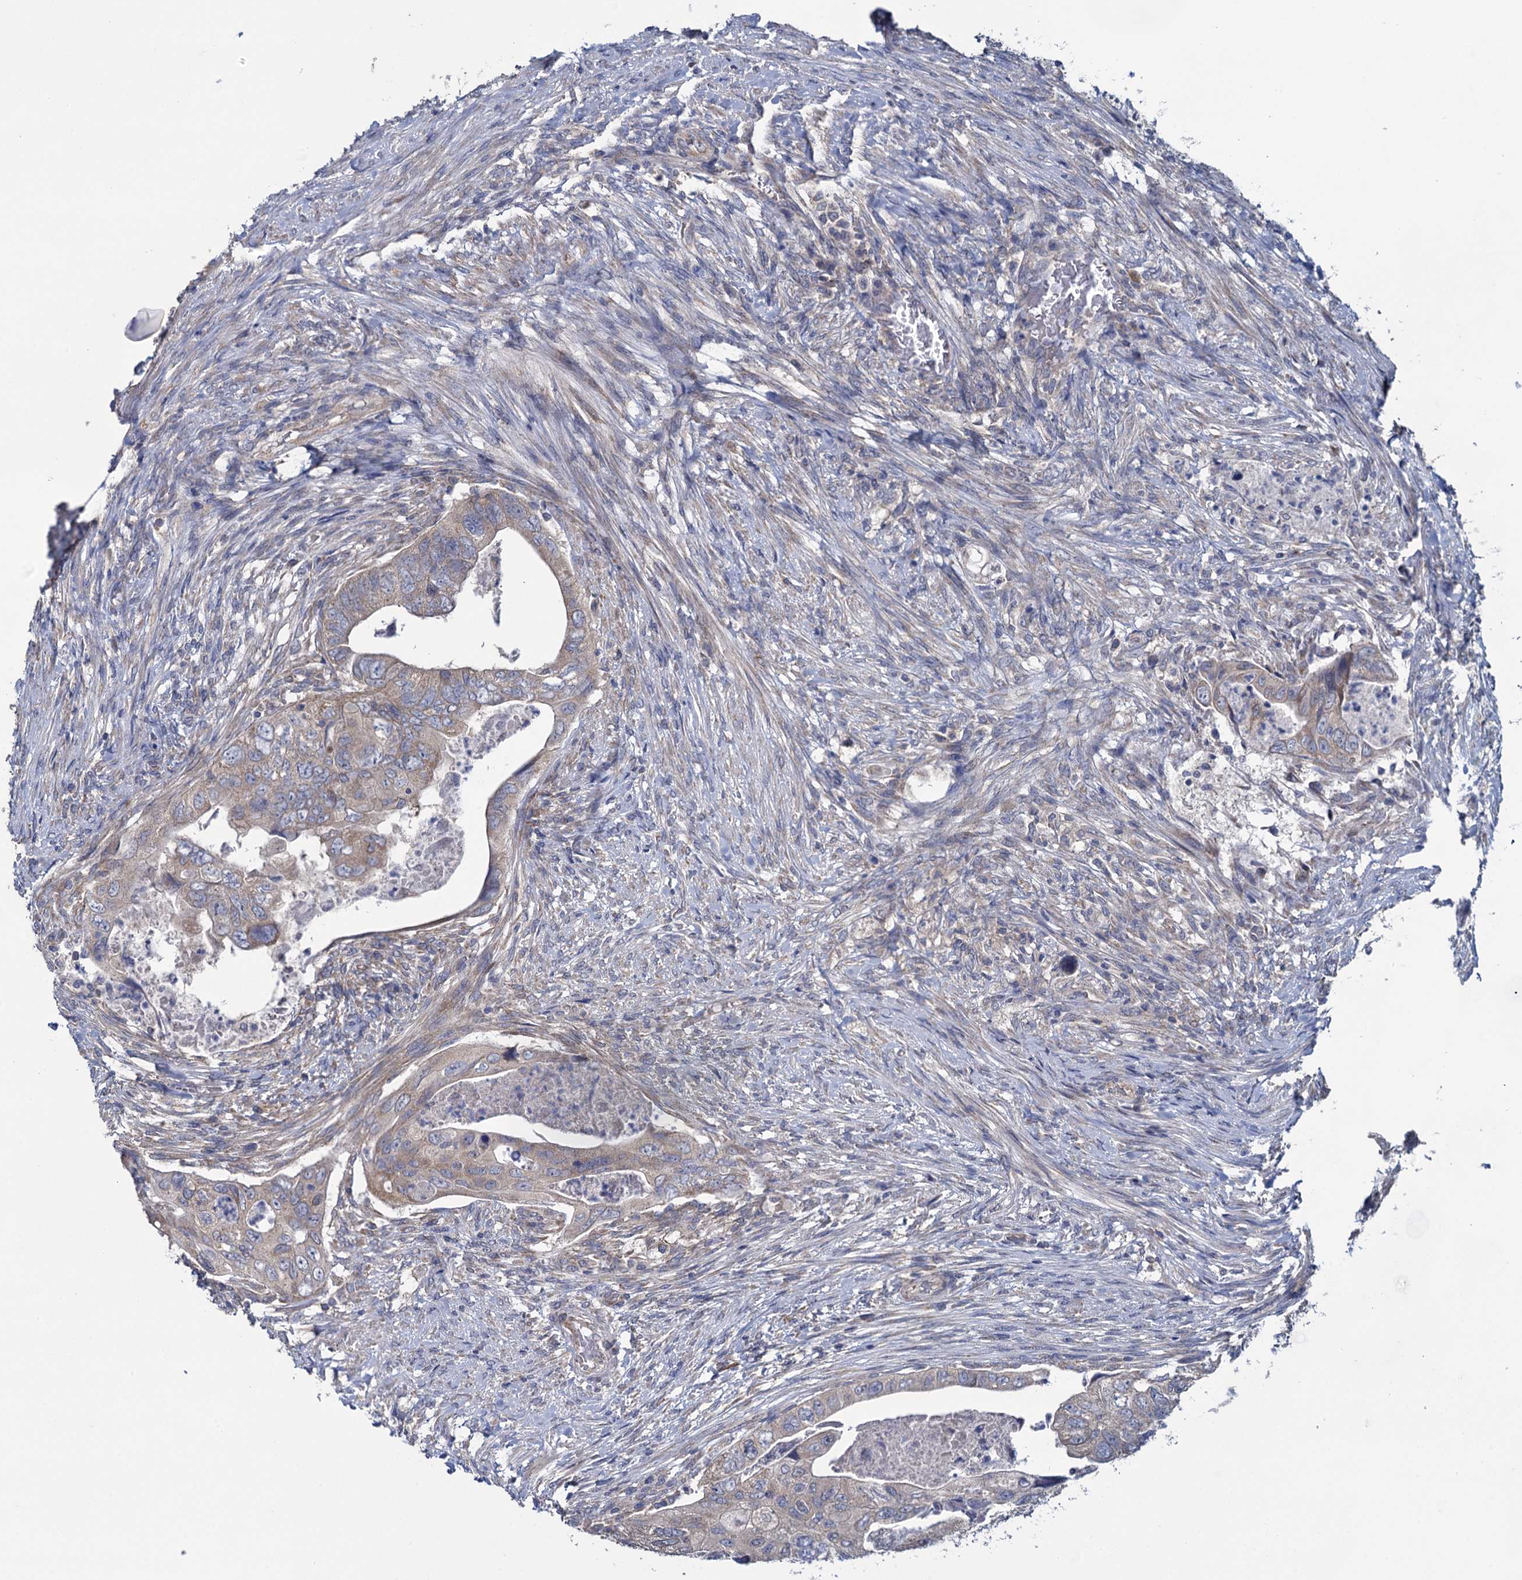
{"staining": {"intensity": "weak", "quantity": ">75%", "location": "cytoplasmic/membranous"}, "tissue": "colorectal cancer", "cell_type": "Tumor cells", "image_type": "cancer", "snomed": [{"axis": "morphology", "description": "Adenocarcinoma, NOS"}, {"axis": "topography", "description": "Rectum"}], "caption": "Weak cytoplasmic/membranous staining is present in about >75% of tumor cells in colorectal cancer (adenocarcinoma). (IHC, brightfield microscopy, high magnification).", "gene": "GSTM2", "patient": {"sex": "male", "age": 63}}